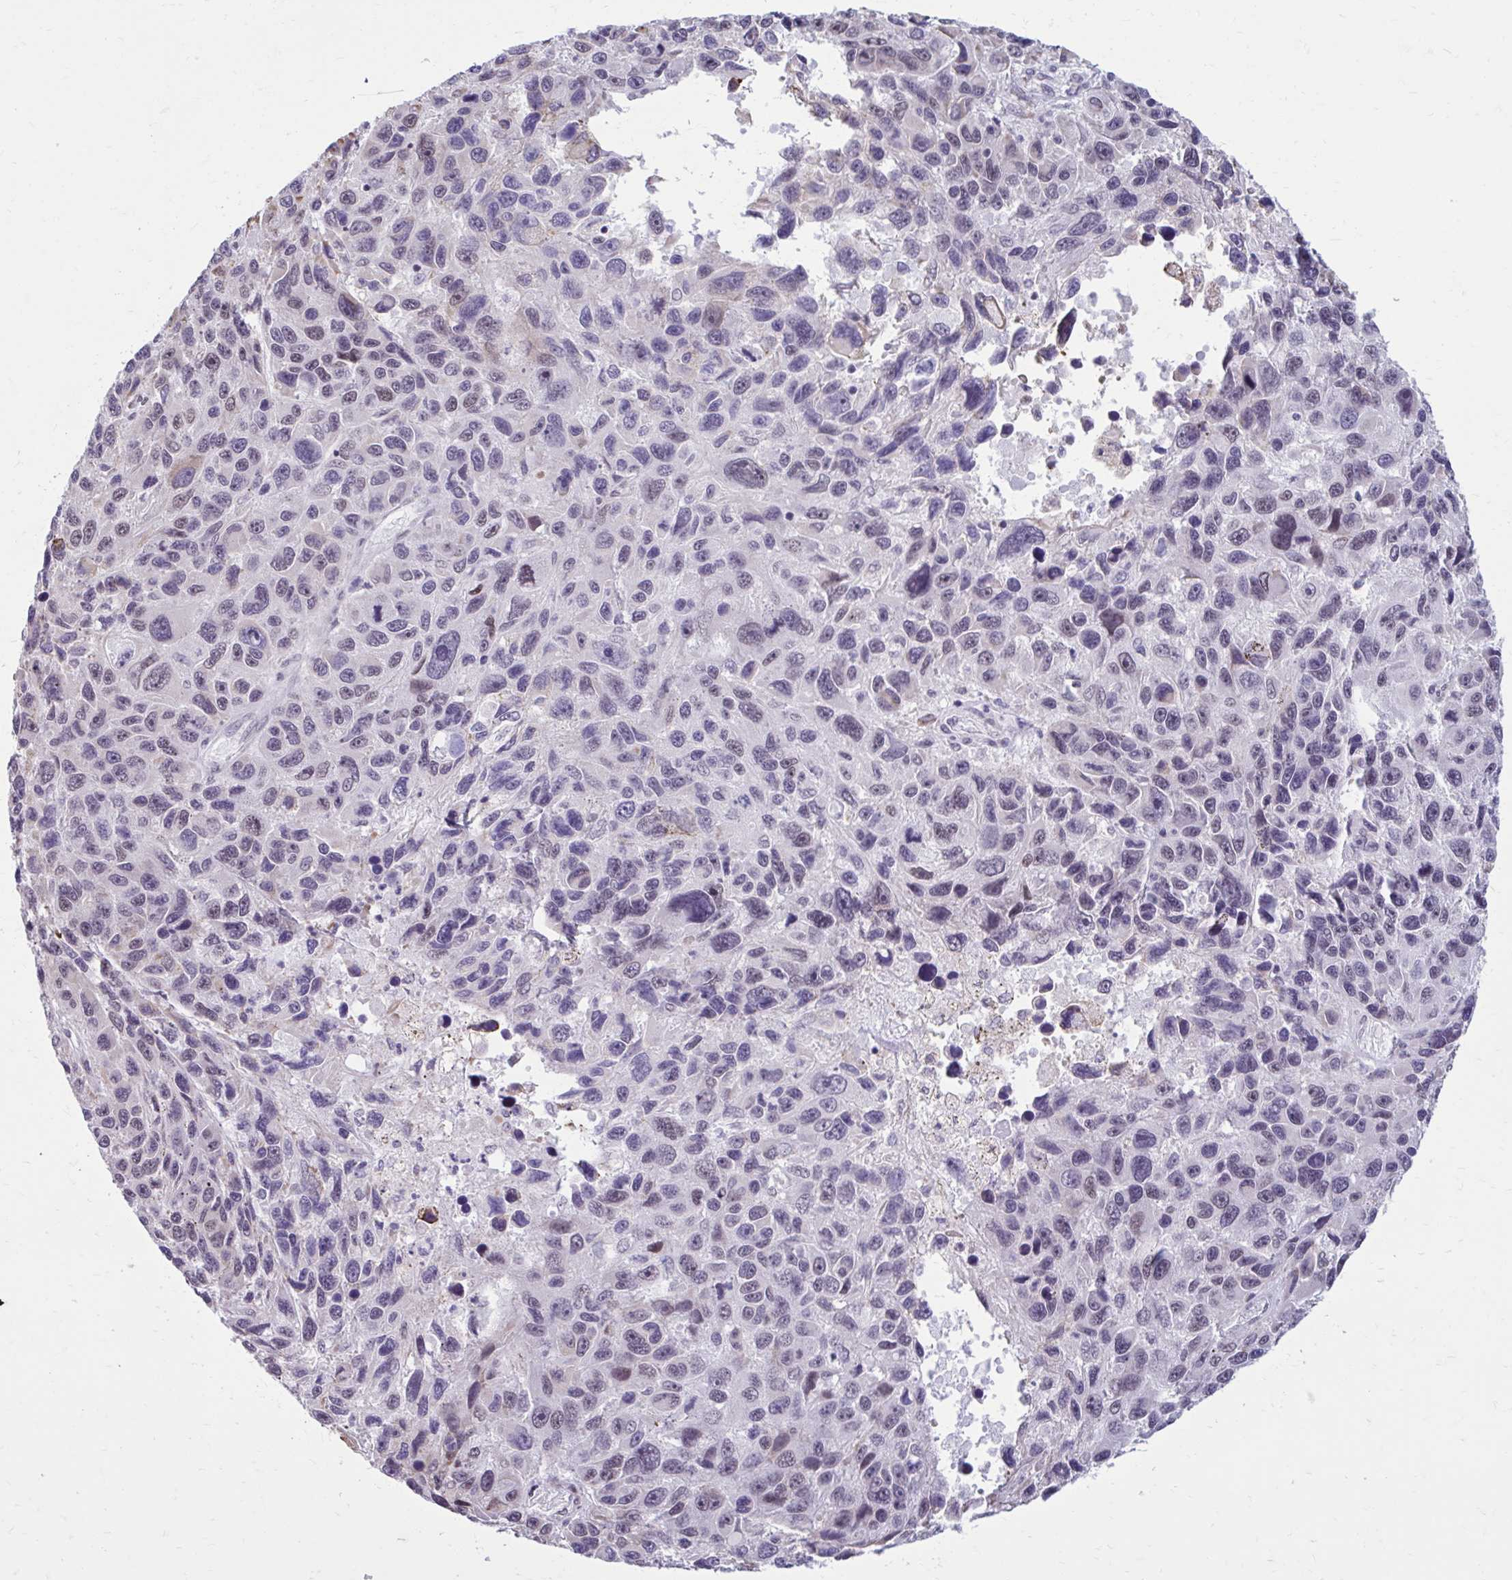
{"staining": {"intensity": "weak", "quantity": "<25%", "location": "nuclear"}, "tissue": "melanoma", "cell_type": "Tumor cells", "image_type": "cancer", "snomed": [{"axis": "morphology", "description": "Malignant melanoma, NOS"}, {"axis": "topography", "description": "Skin"}], "caption": "This is an immunohistochemistry photomicrograph of human melanoma. There is no staining in tumor cells.", "gene": "PROSER1", "patient": {"sex": "male", "age": 53}}